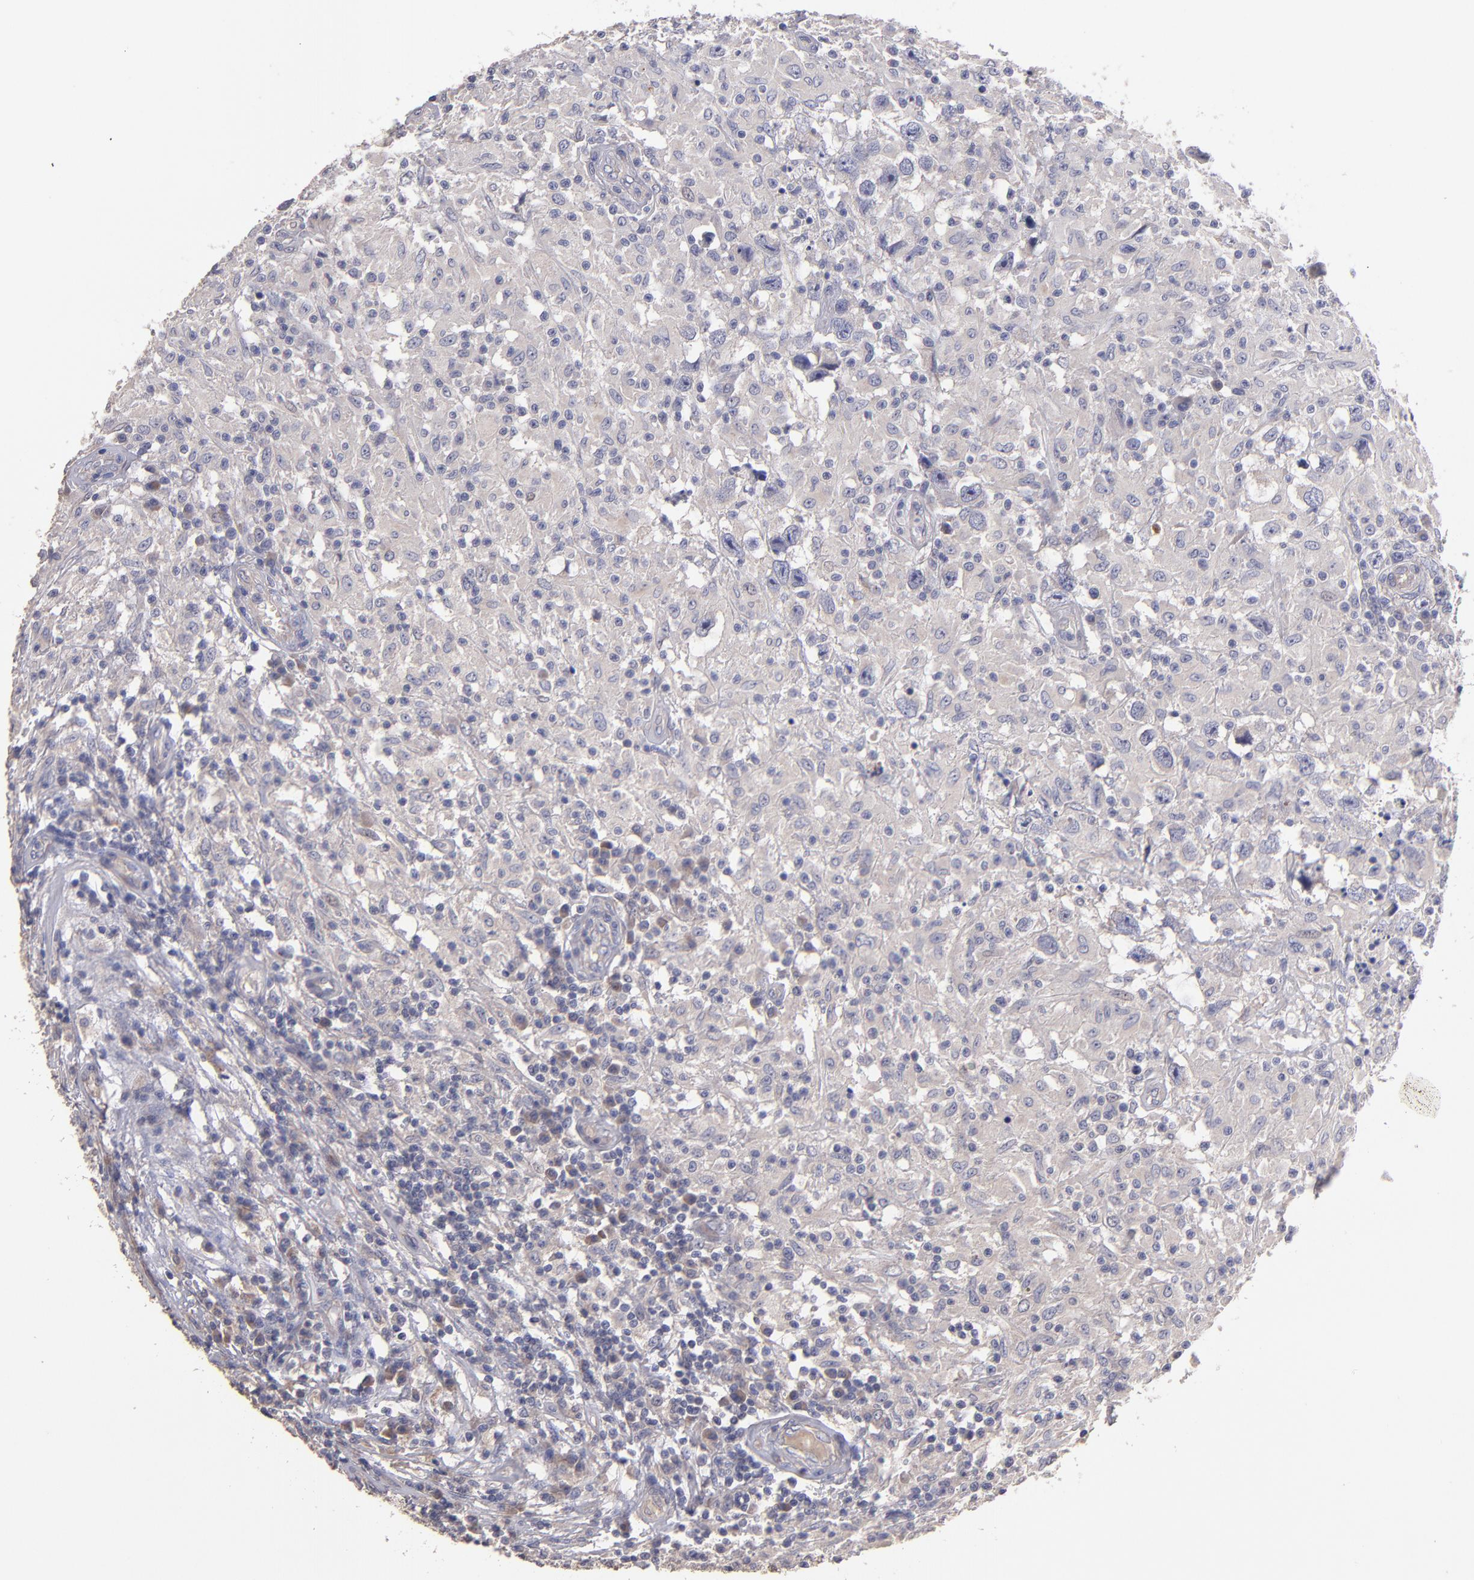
{"staining": {"intensity": "negative", "quantity": "none", "location": "none"}, "tissue": "testis cancer", "cell_type": "Tumor cells", "image_type": "cancer", "snomed": [{"axis": "morphology", "description": "Seminoma, NOS"}, {"axis": "topography", "description": "Testis"}], "caption": "Immunohistochemistry histopathology image of human testis cancer stained for a protein (brown), which reveals no staining in tumor cells. (IHC, brightfield microscopy, high magnification).", "gene": "MAGEE1", "patient": {"sex": "male", "age": 34}}